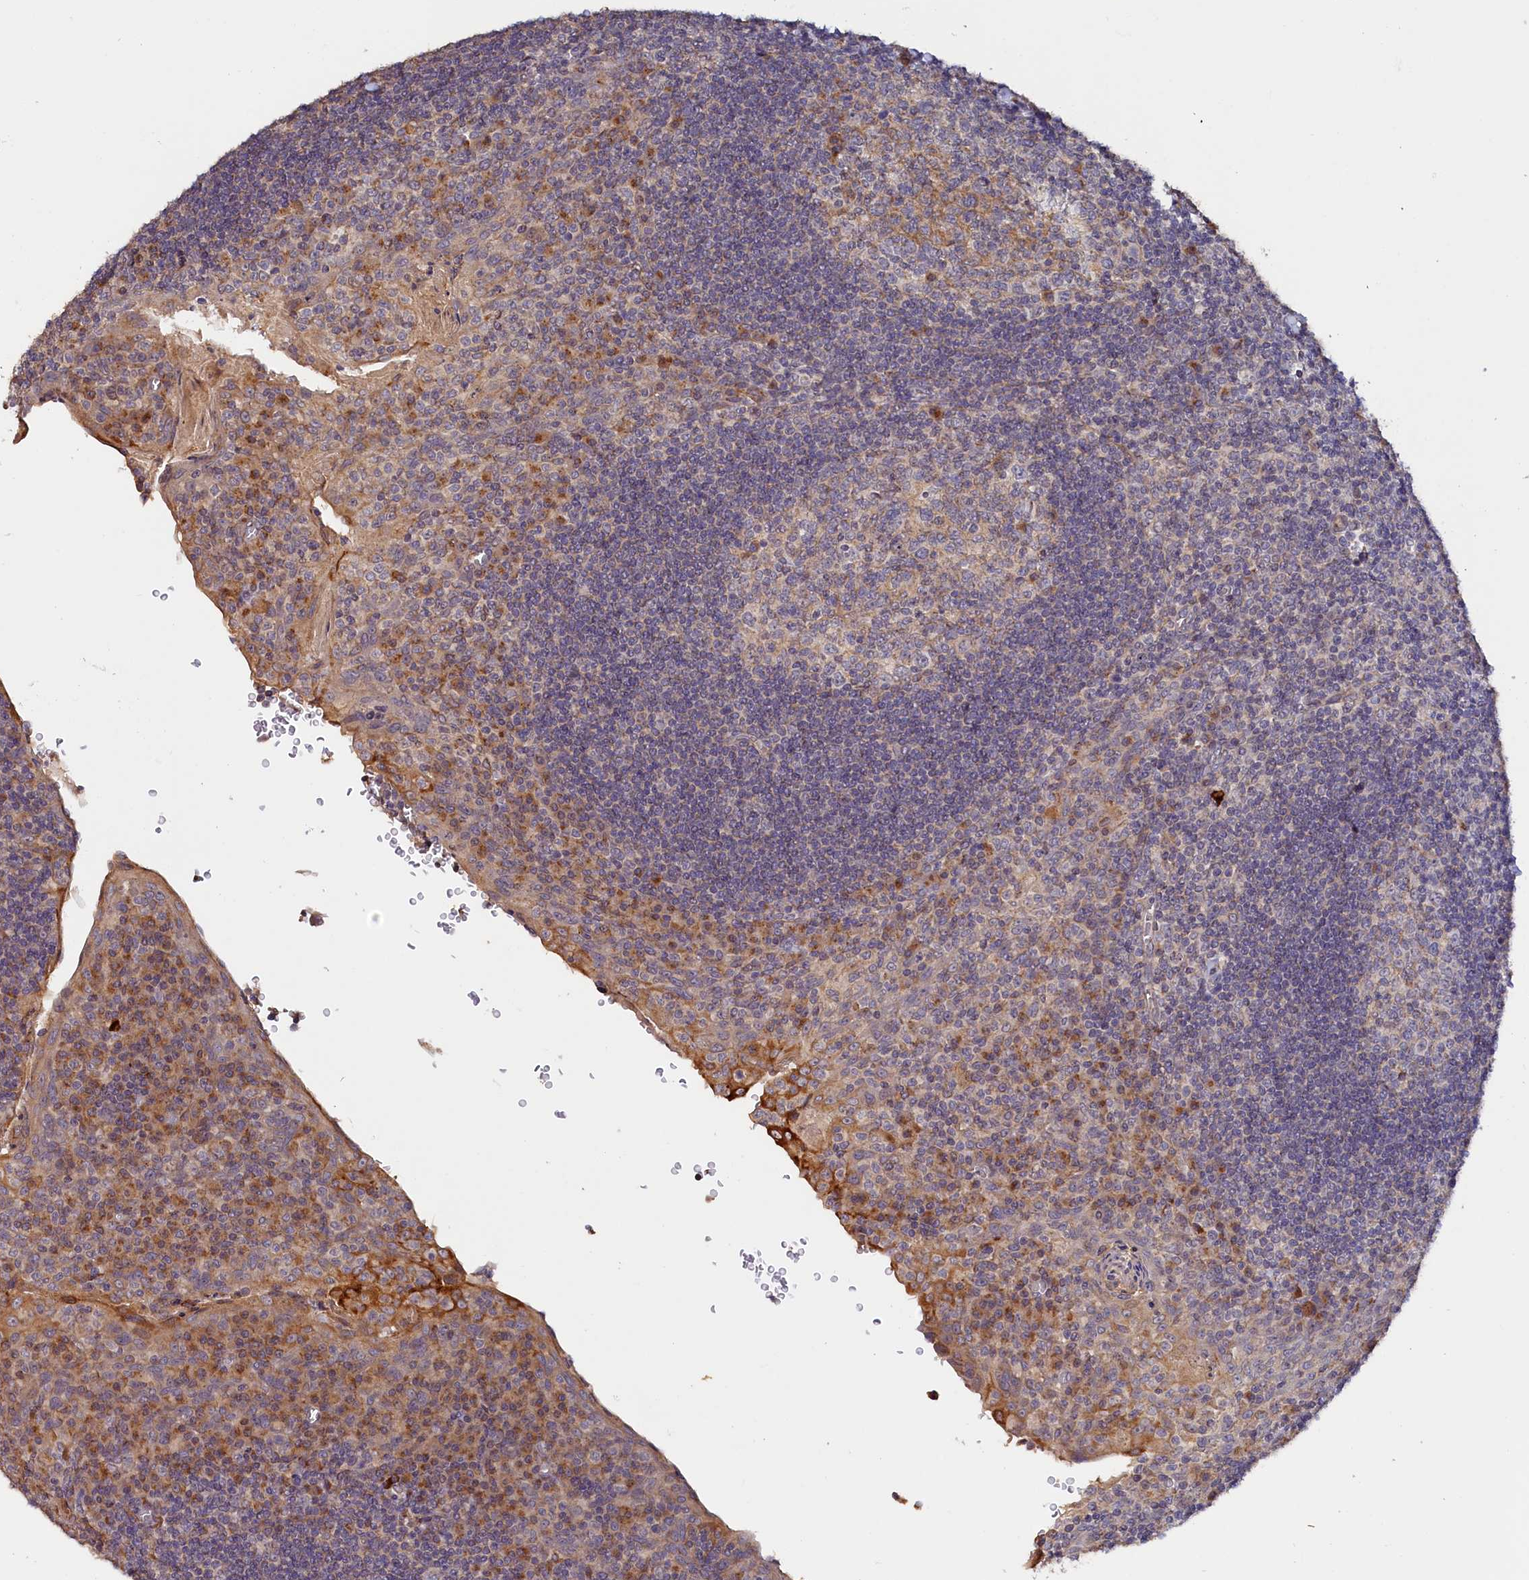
{"staining": {"intensity": "moderate", "quantity": "25%-75%", "location": "cytoplasmic/membranous"}, "tissue": "tonsil", "cell_type": "Germinal center cells", "image_type": "normal", "snomed": [{"axis": "morphology", "description": "Normal tissue, NOS"}, {"axis": "topography", "description": "Tonsil"}], "caption": "Immunohistochemistry of unremarkable human tonsil shows medium levels of moderate cytoplasmic/membranous staining in about 25%-75% of germinal center cells.", "gene": "TANGO6", "patient": {"sex": "male", "age": 17}}